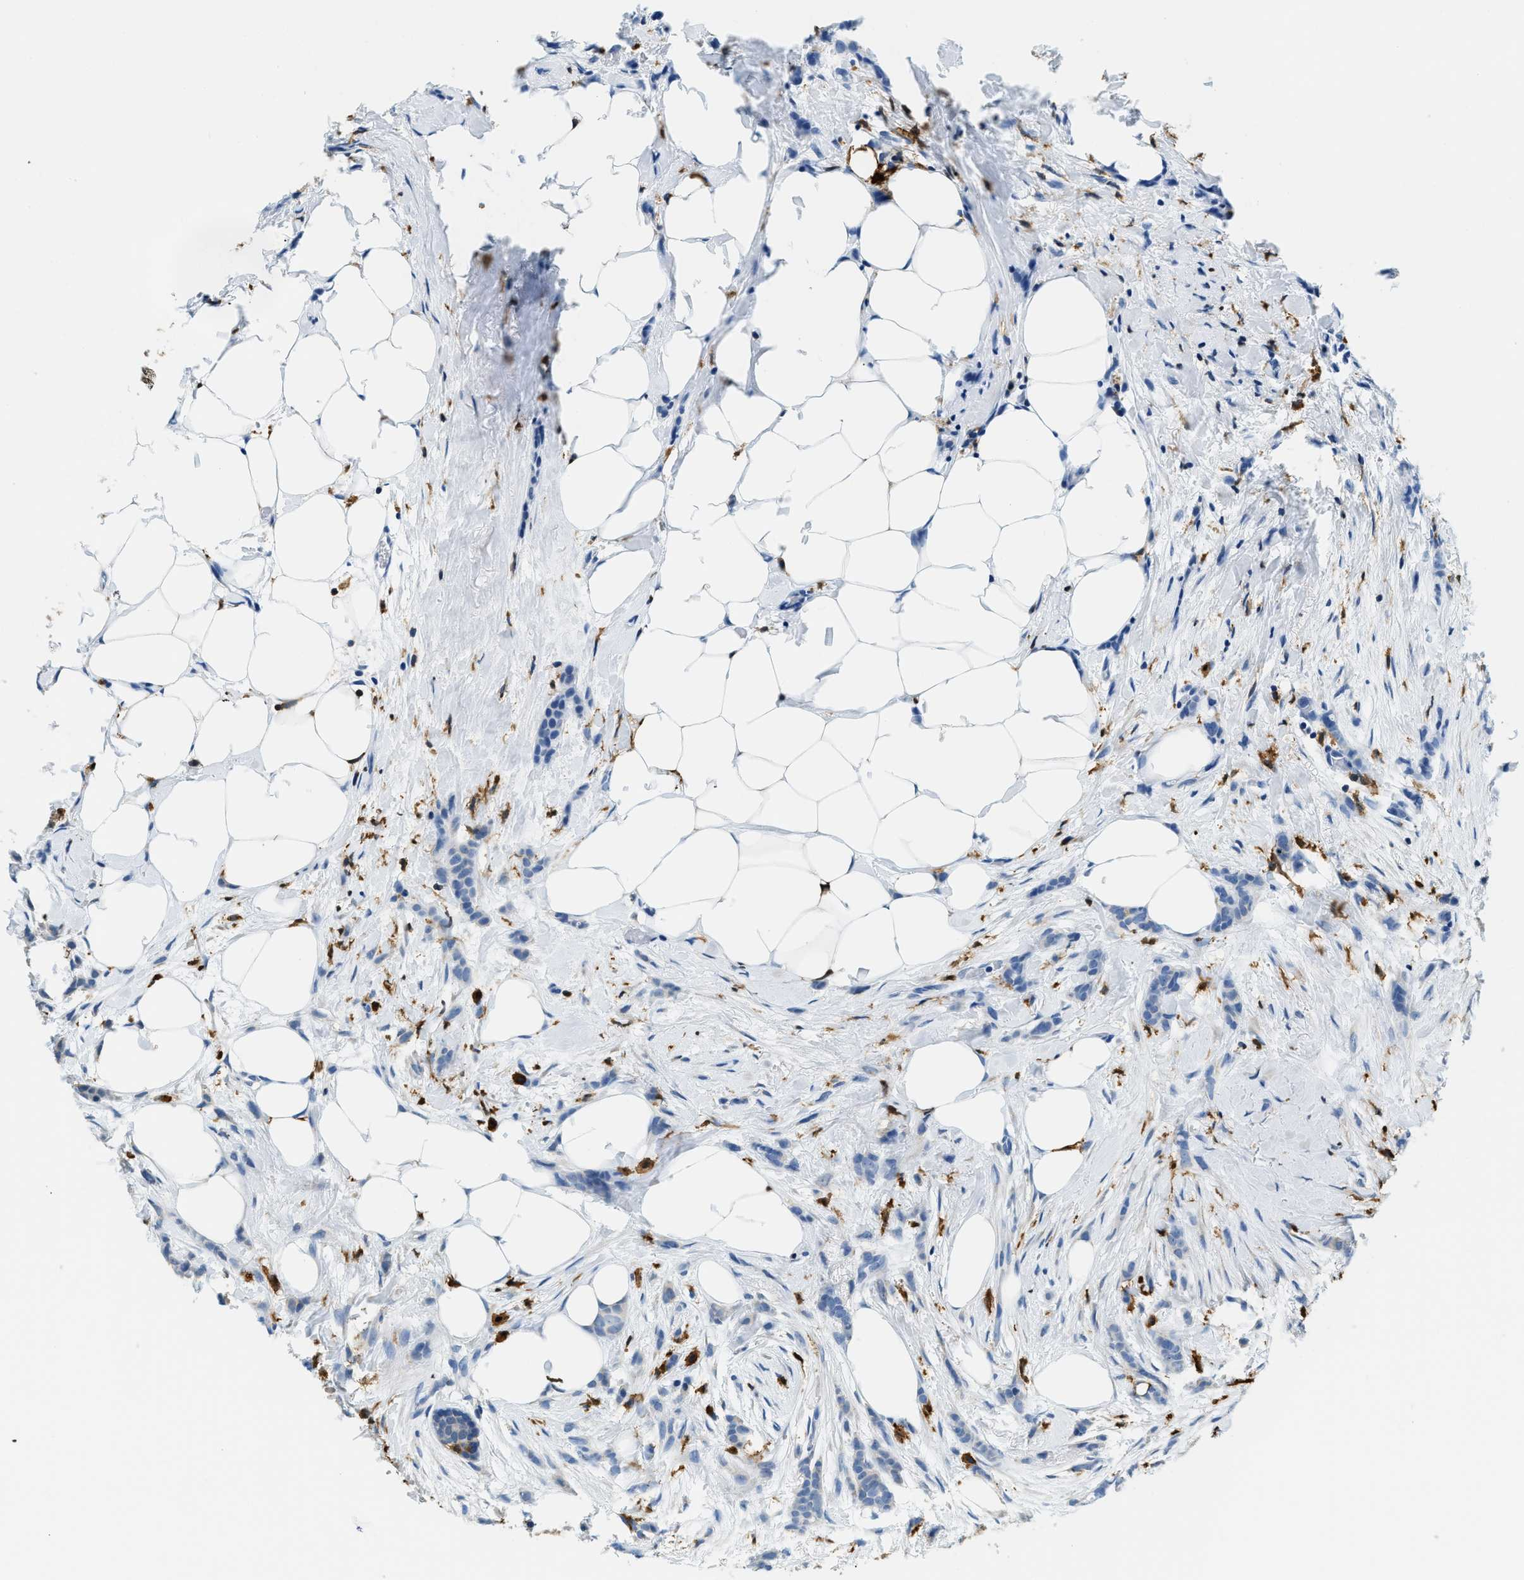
{"staining": {"intensity": "weak", "quantity": "<25%", "location": "cytoplasmic/membranous"}, "tissue": "breast cancer", "cell_type": "Tumor cells", "image_type": "cancer", "snomed": [{"axis": "morphology", "description": "Lobular carcinoma, in situ"}, {"axis": "morphology", "description": "Lobular carcinoma"}, {"axis": "topography", "description": "Breast"}], "caption": "This is an IHC image of breast cancer. There is no expression in tumor cells.", "gene": "CAPG", "patient": {"sex": "female", "age": 41}}